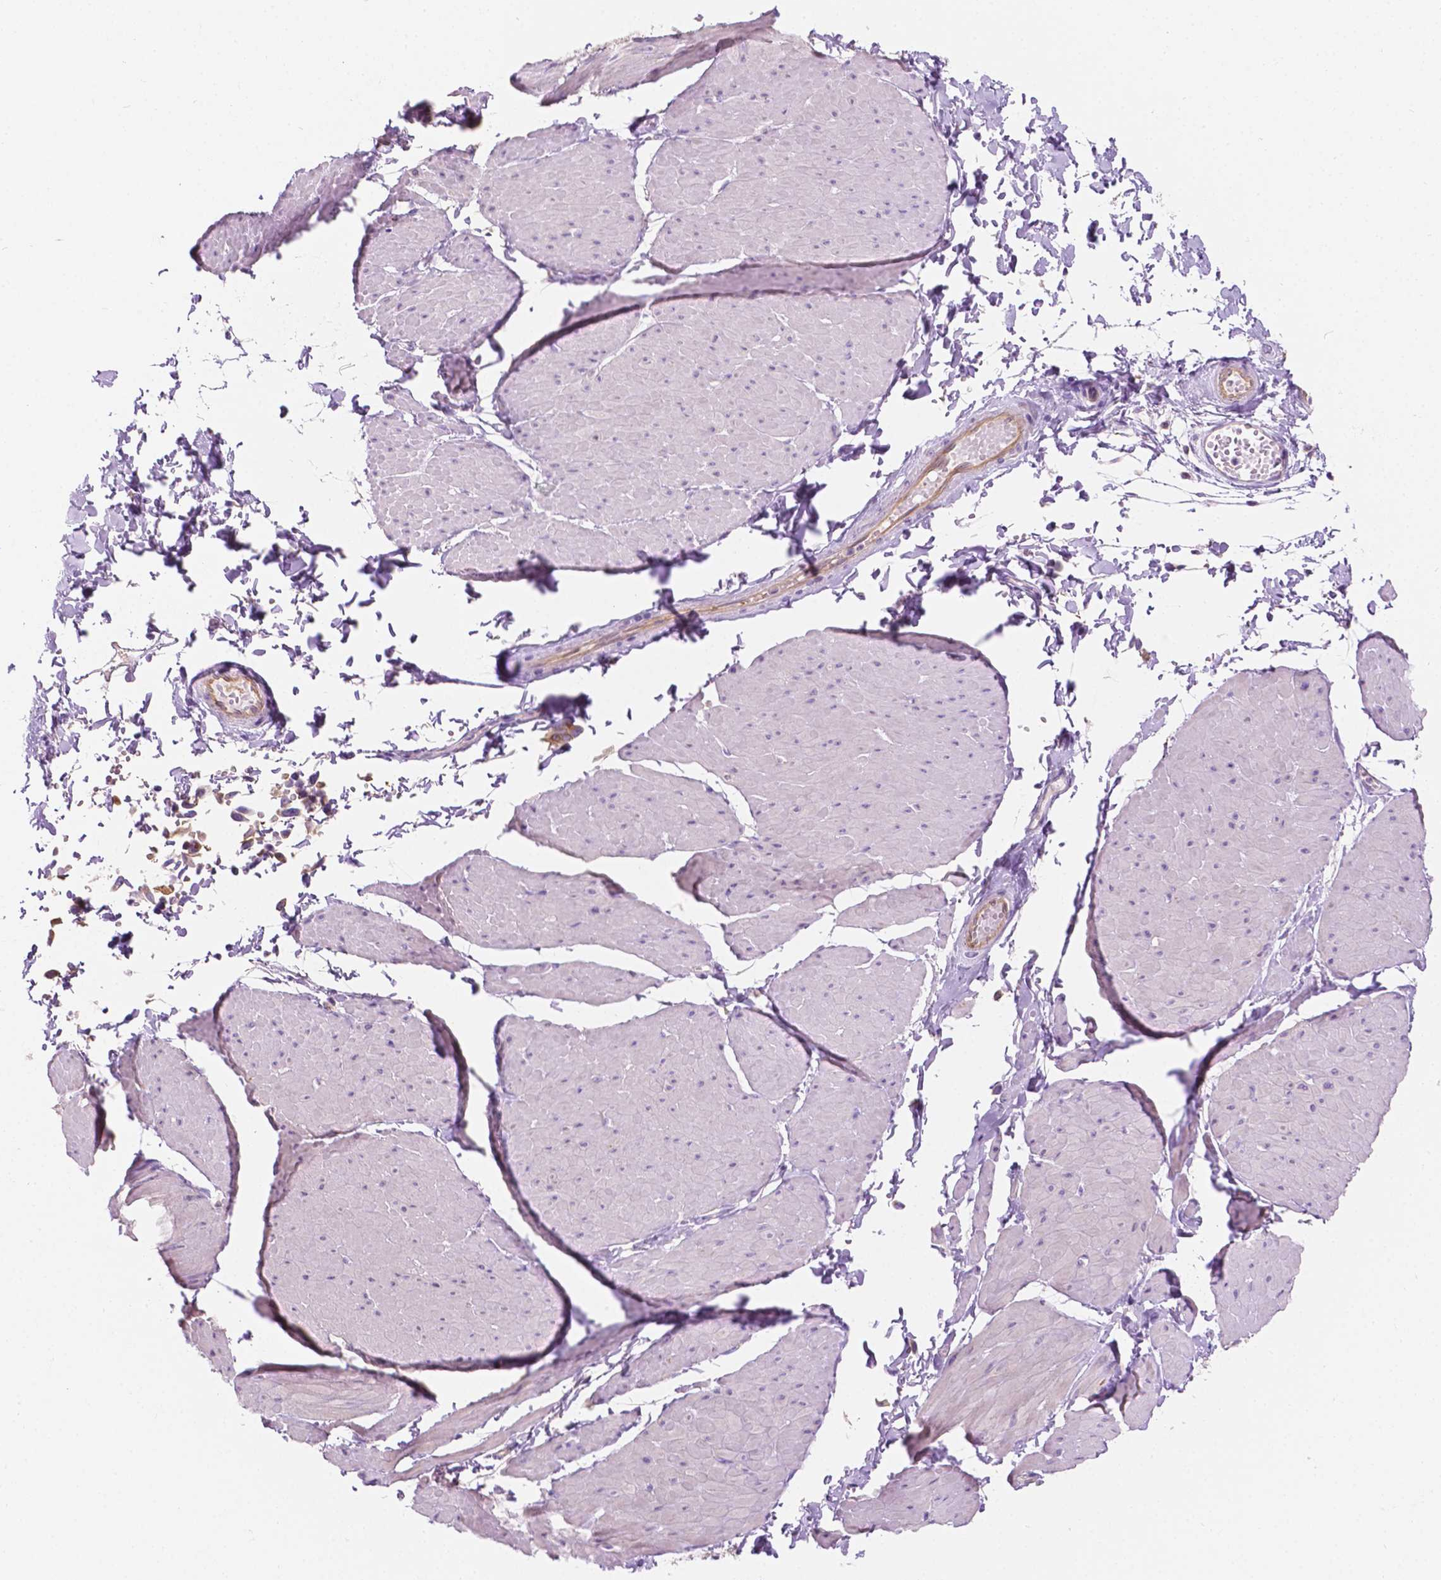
{"staining": {"intensity": "negative", "quantity": "none", "location": "none"}, "tissue": "adipose tissue", "cell_type": "Adipocytes", "image_type": "normal", "snomed": [{"axis": "morphology", "description": "Normal tissue, NOS"}, {"axis": "topography", "description": "Smooth muscle"}, {"axis": "topography", "description": "Peripheral nerve tissue"}], "caption": "High magnification brightfield microscopy of unremarkable adipose tissue stained with DAB (3,3'-diaminobenzidine) (brown) and counterstained with hematoxylin (blue): adipocytes show no significant expression.", "gene": "NOS1AP", "patient": {"sex": "male", "age": 58}}